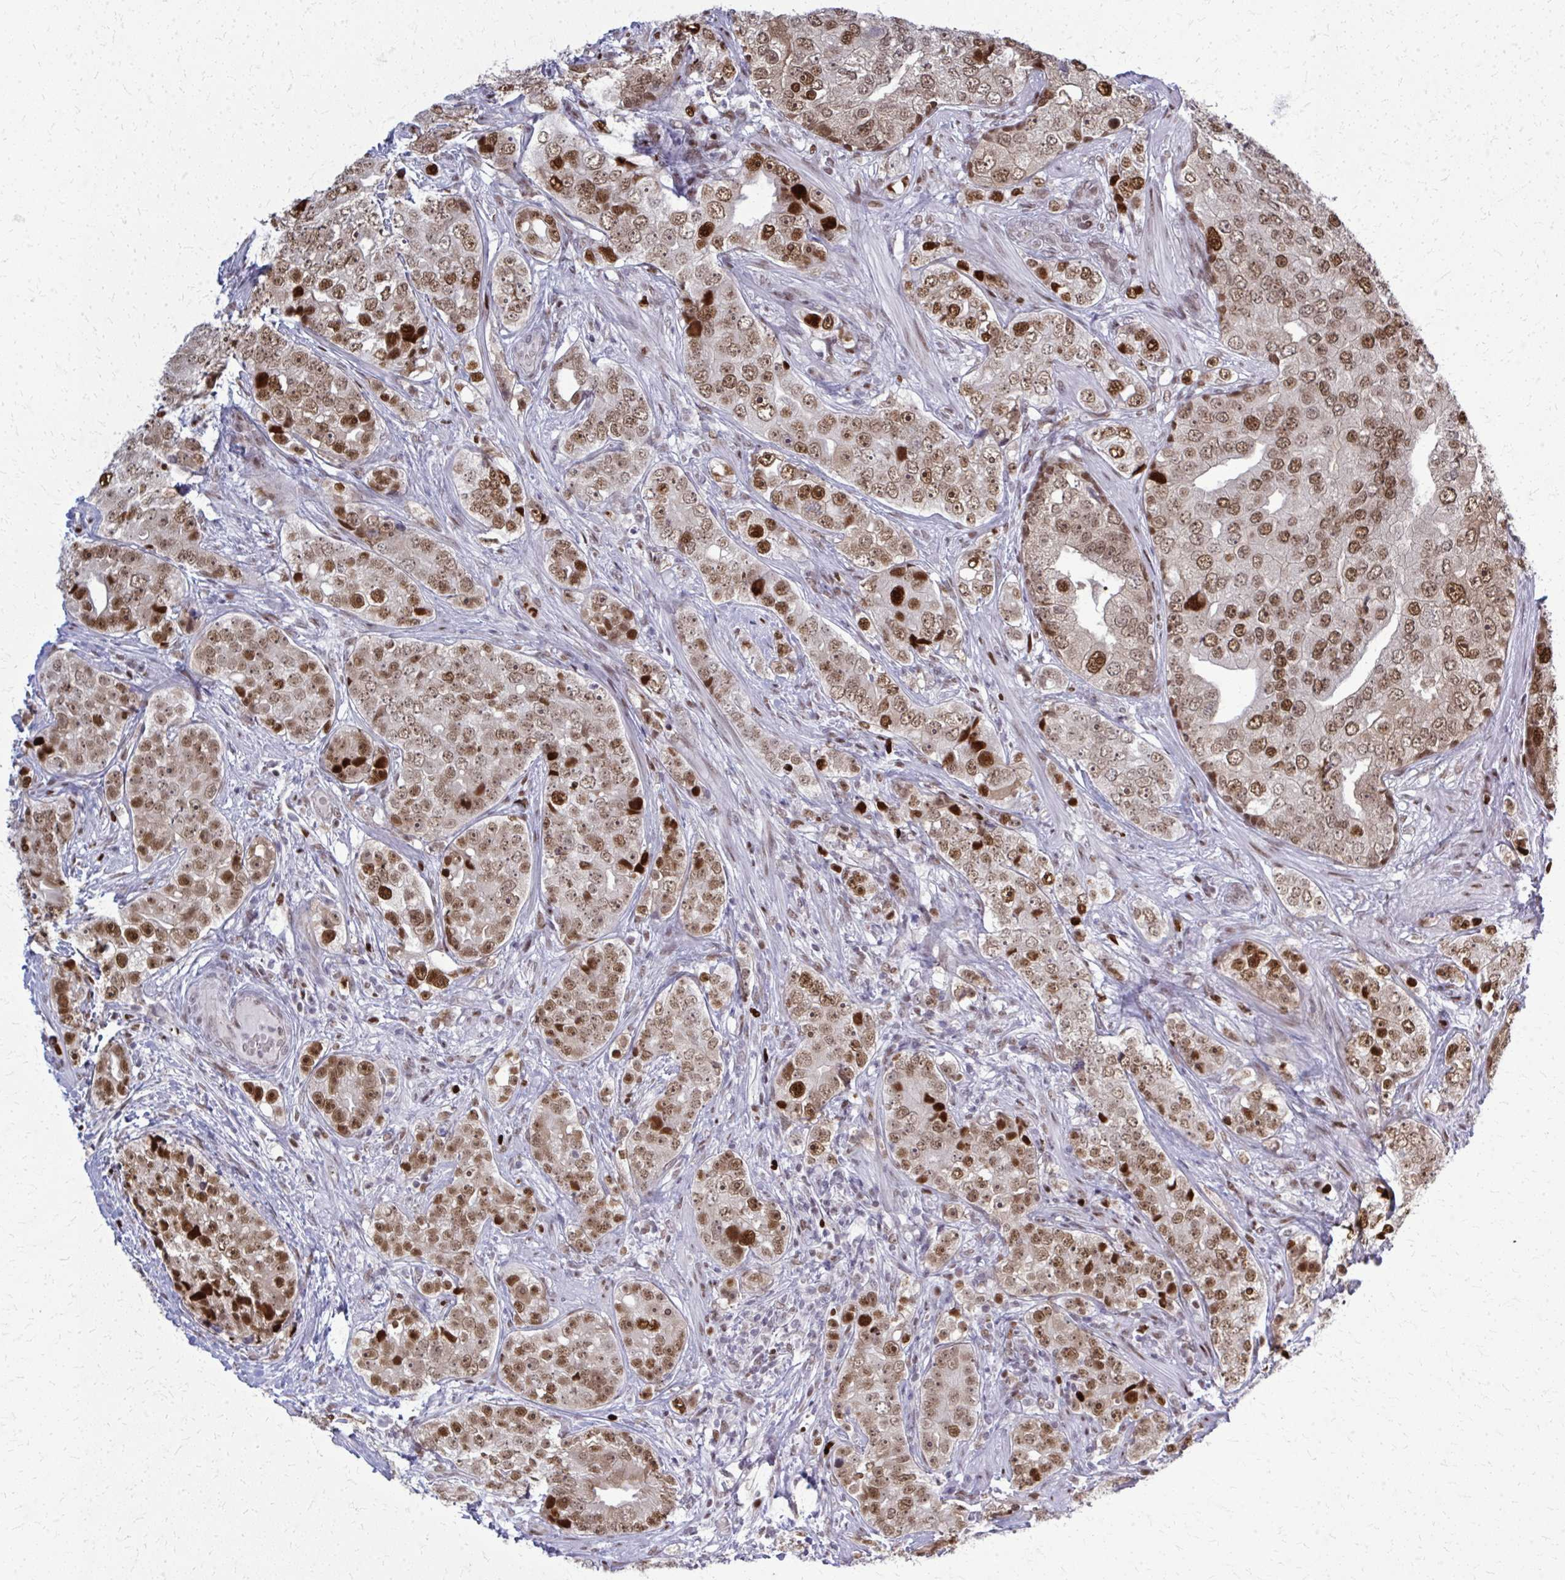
{"staining": {"intensity": "strong", "quantity": ">75%", "location": "nuclear"}, "tissue": "prostate cancer", "cell_type": "Tumor cells", "image_type": "cancer", "snomed": [{"axis": "morphology", "description": "Adenocarcinoma, High grade"}, {"axis": "topography", "description": "Prostate"}], "caption": "Adenocarcinoma (high-grade) (prostate) stained with a protein marker exhibits strong staining in tumor cells.", "gene": "ZNF559", "patient": {"sex": "male", "age": 60}}